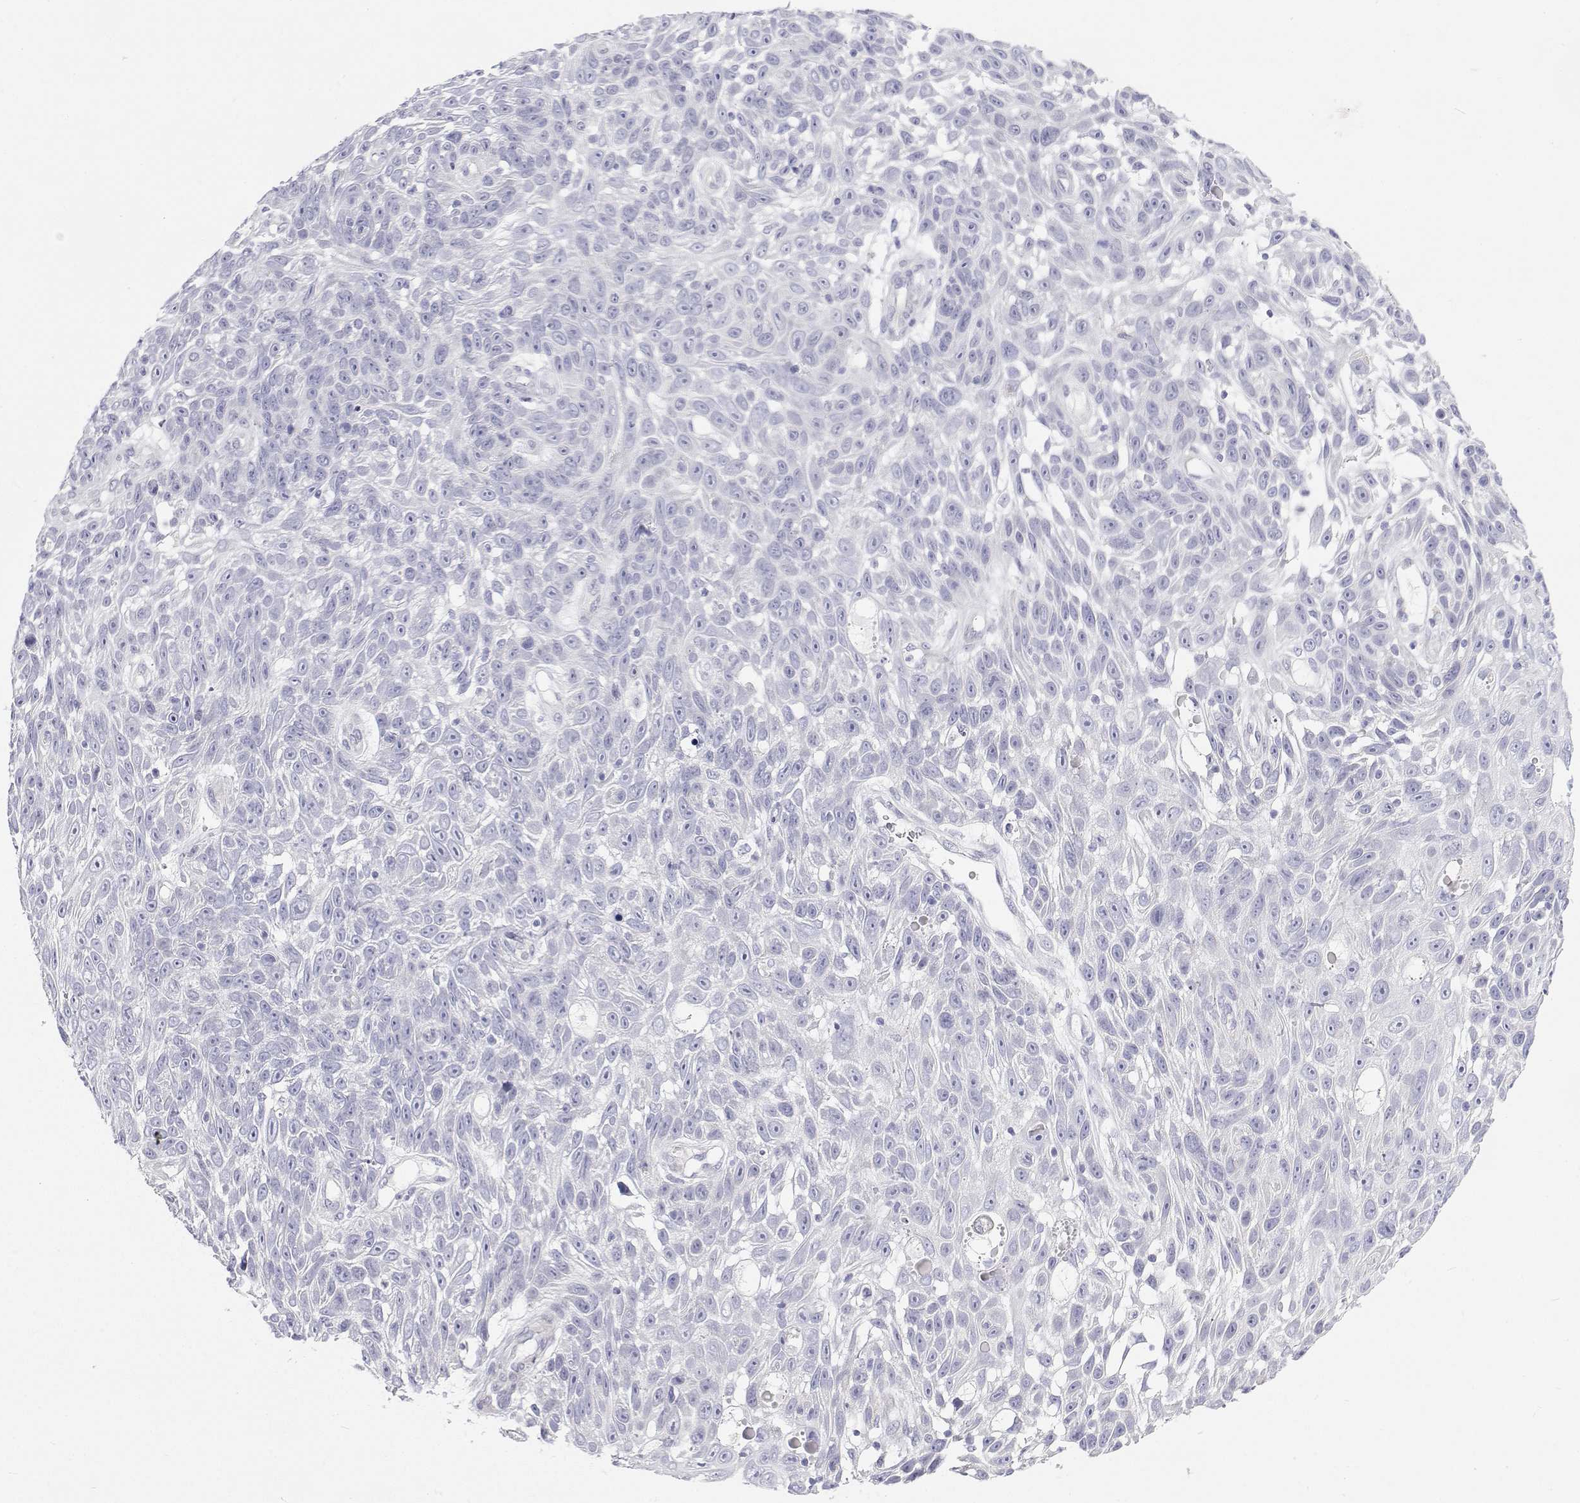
{"staining": {"intensity": "negative", "quantity": "none", "location": "none"}, "tissue": "skin cancer", "cell_type": "Tumor cells", "image_type": "cancer", "snomed": [{"axis": "morphology", "description": "Squamous cell carcinoma, NOS"}, {"axis": "topography", "description": "Skin"}], "caption": "There is no significant positivity in tumor cells of squamous cell carcinoma (skin).", "gene": "MISP", "patient": {"sex": "male", "age": 82}}